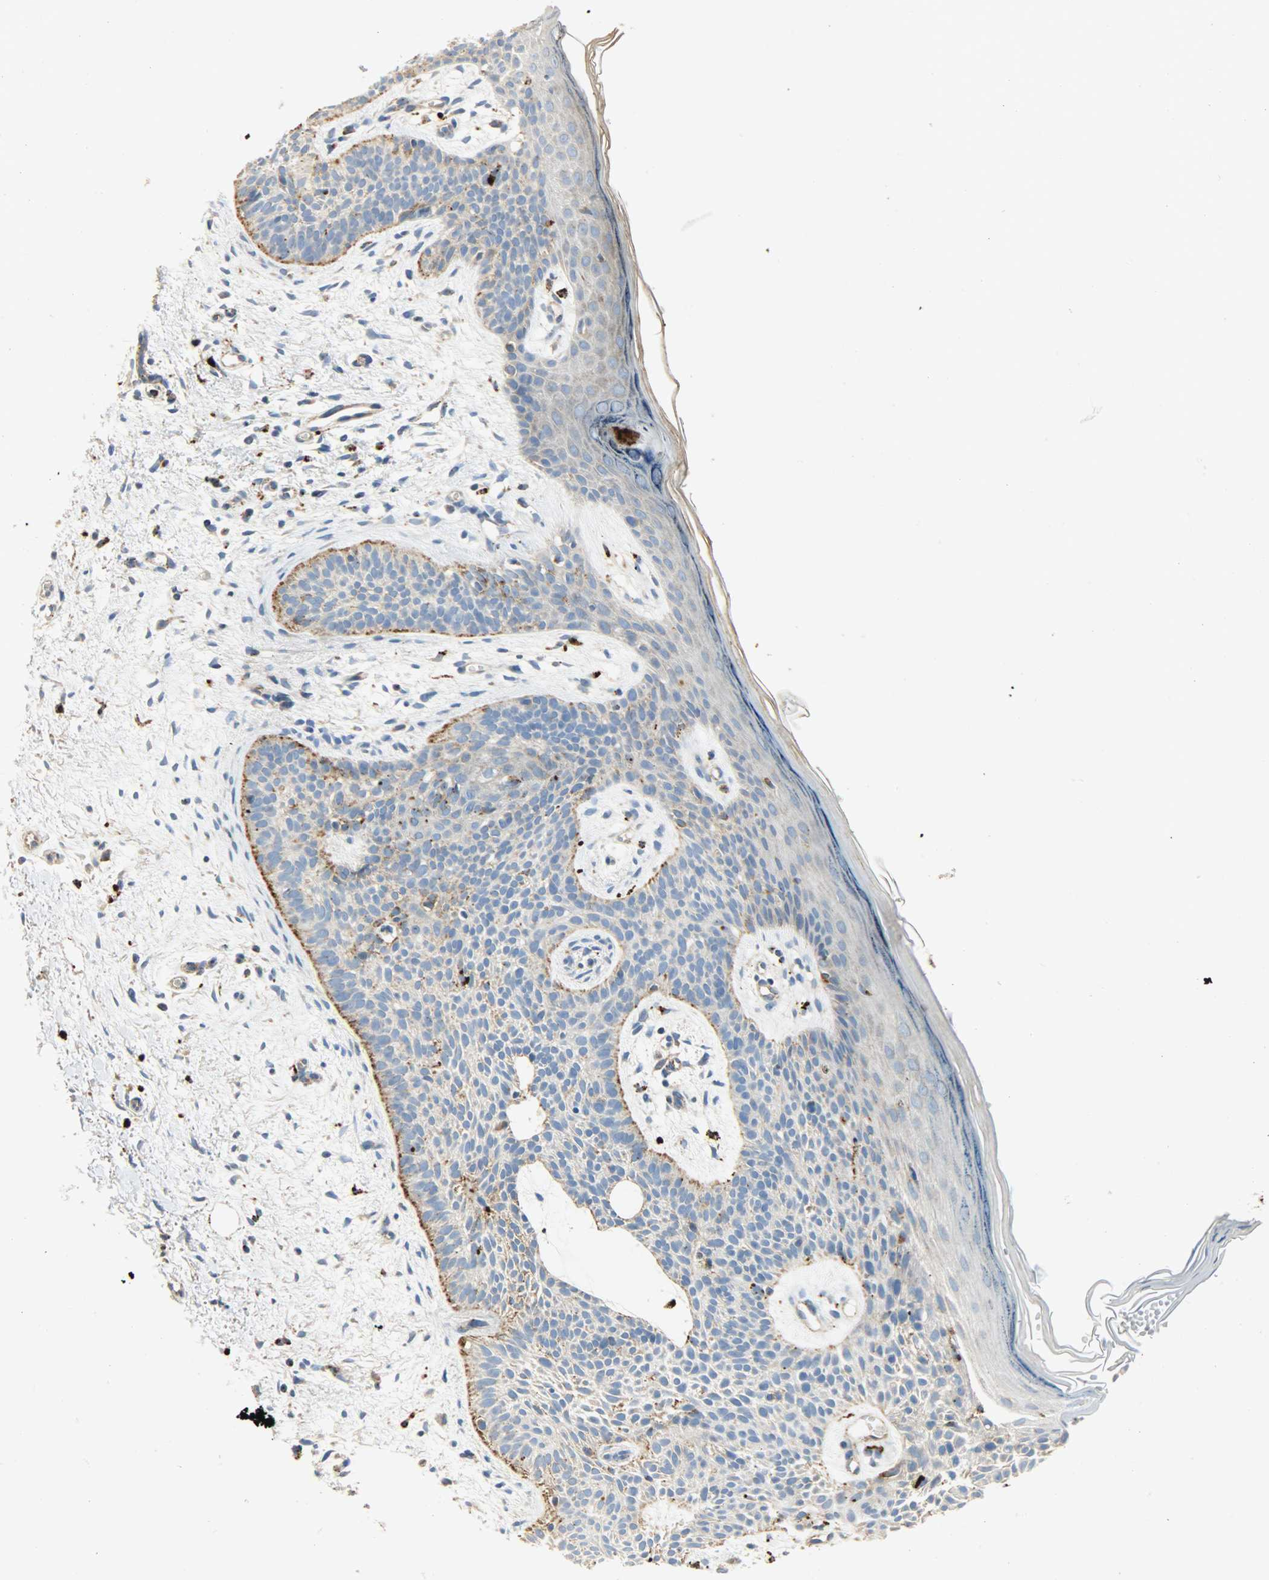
{"staining": {"intensity": "moderate", "quantity": "25%-75%", "location": "cytoplasmic/membranous"}, "tissue": "skin cancer", "cell_type": "Tumor cells", "image_type": "cancer", "snomed": [{"axis": "morphology", "description": "Normal tissue, NOS"}, {"axis": "morphology", "description": "Basal cell carcinoma"}, {"axis": "topography", "description": "Skin"}], "caption": "Moderate cytoplasmic/membranous staining for a protein is seen in about 25%-75% of tumor cells of skin cancer using immunohistochemistry (IHC).", "gene": "ASAH1", "patient": {"sex": "female", "age": 69}}